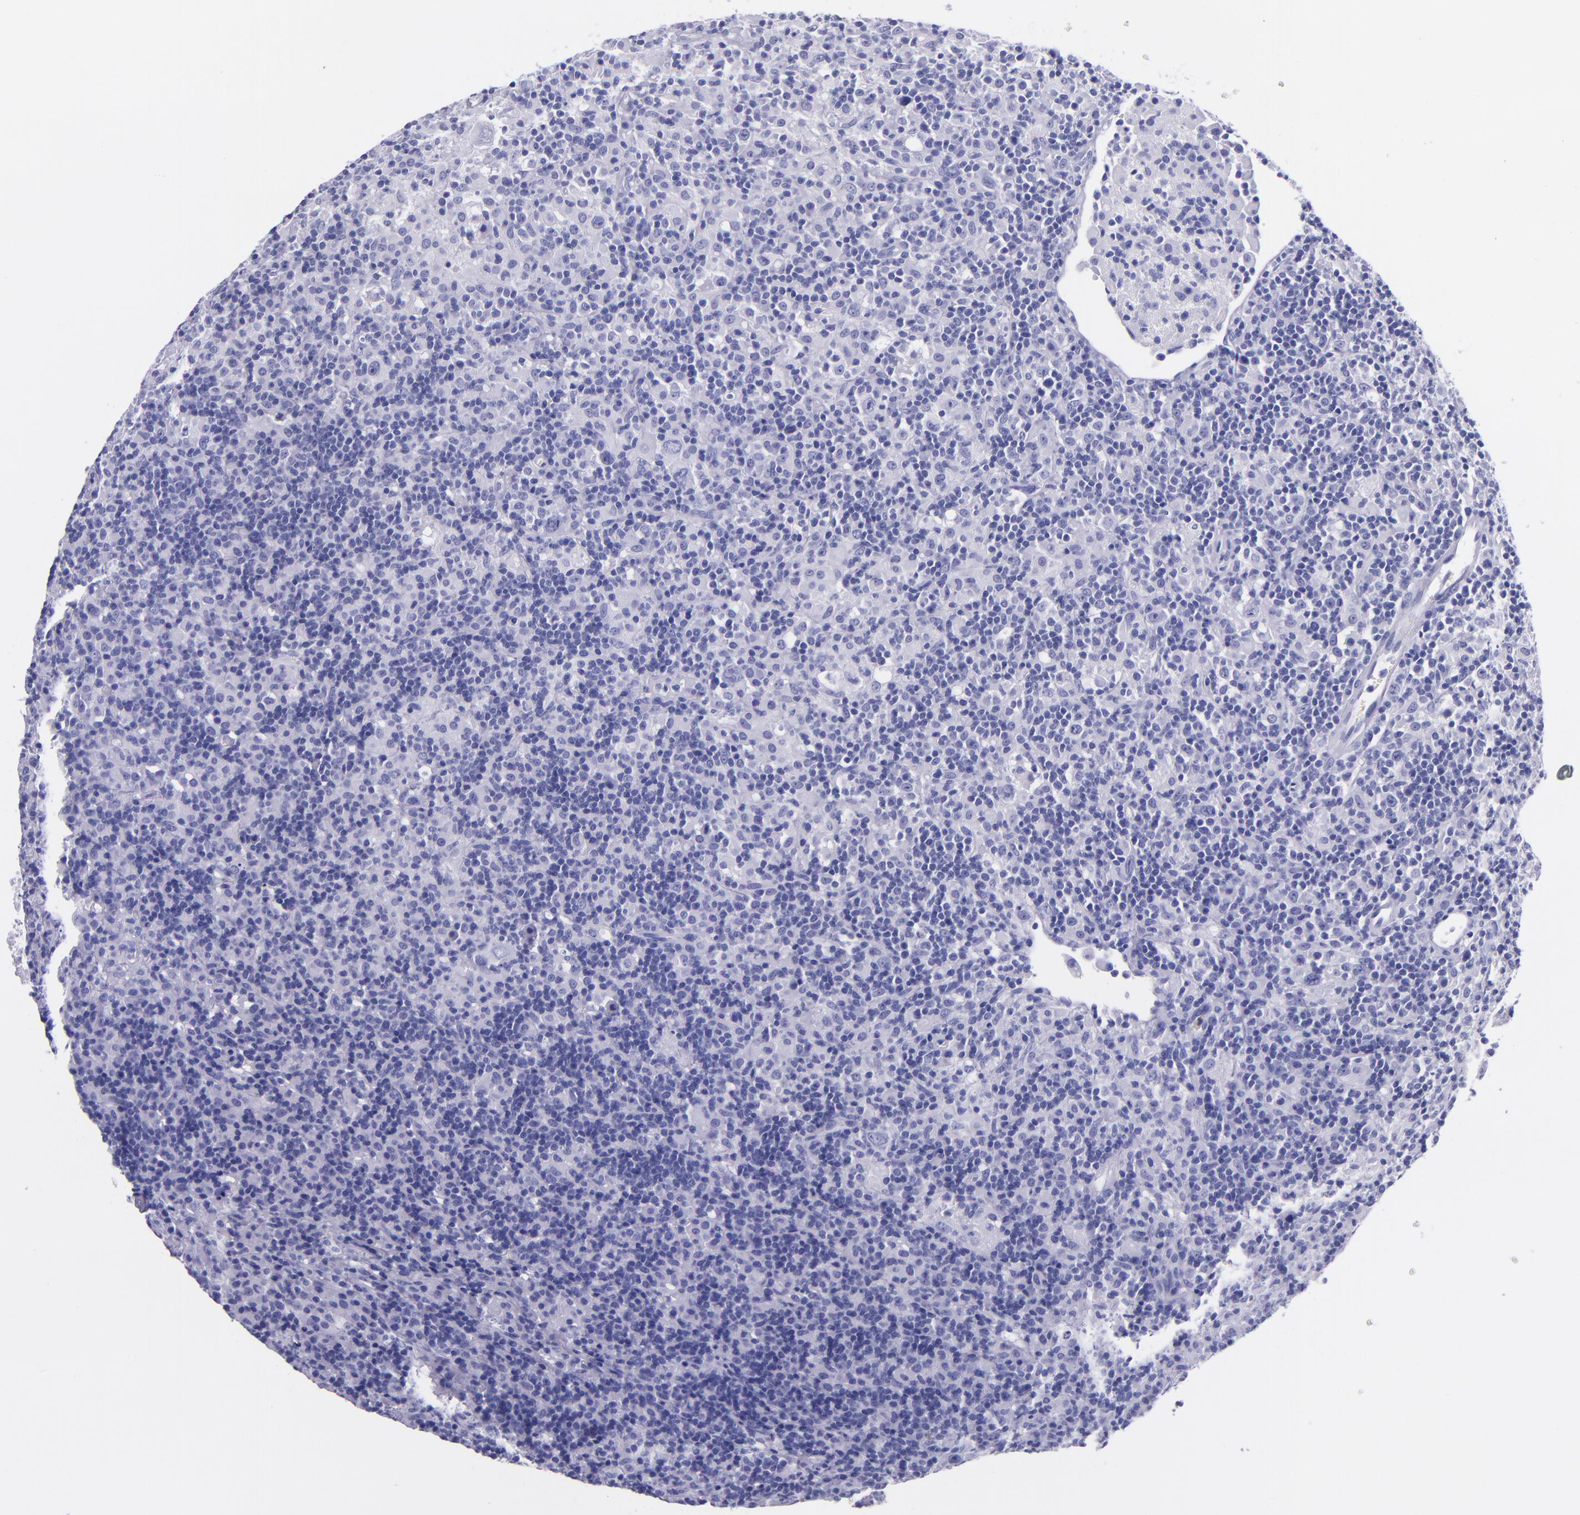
{"staining": {"intensity": "negative", "quantity": "none", "location": "none"}, "tissue": "lymphoma", "cell_type": "Tumor cells", "image_type": "cancer", "snomed": [{"axis": "morphology", "description": "Hodgkin's disease, NOS"}, {"axis": "topography", "description": "Lymph node"}], "caption": "High power microscopy image of an immunohistochemistry micrograph of lymphoma, revealing no significant staining in tumor cells.", "gene": "SLPI", "patient": {"sex": "male", "age": 46}}